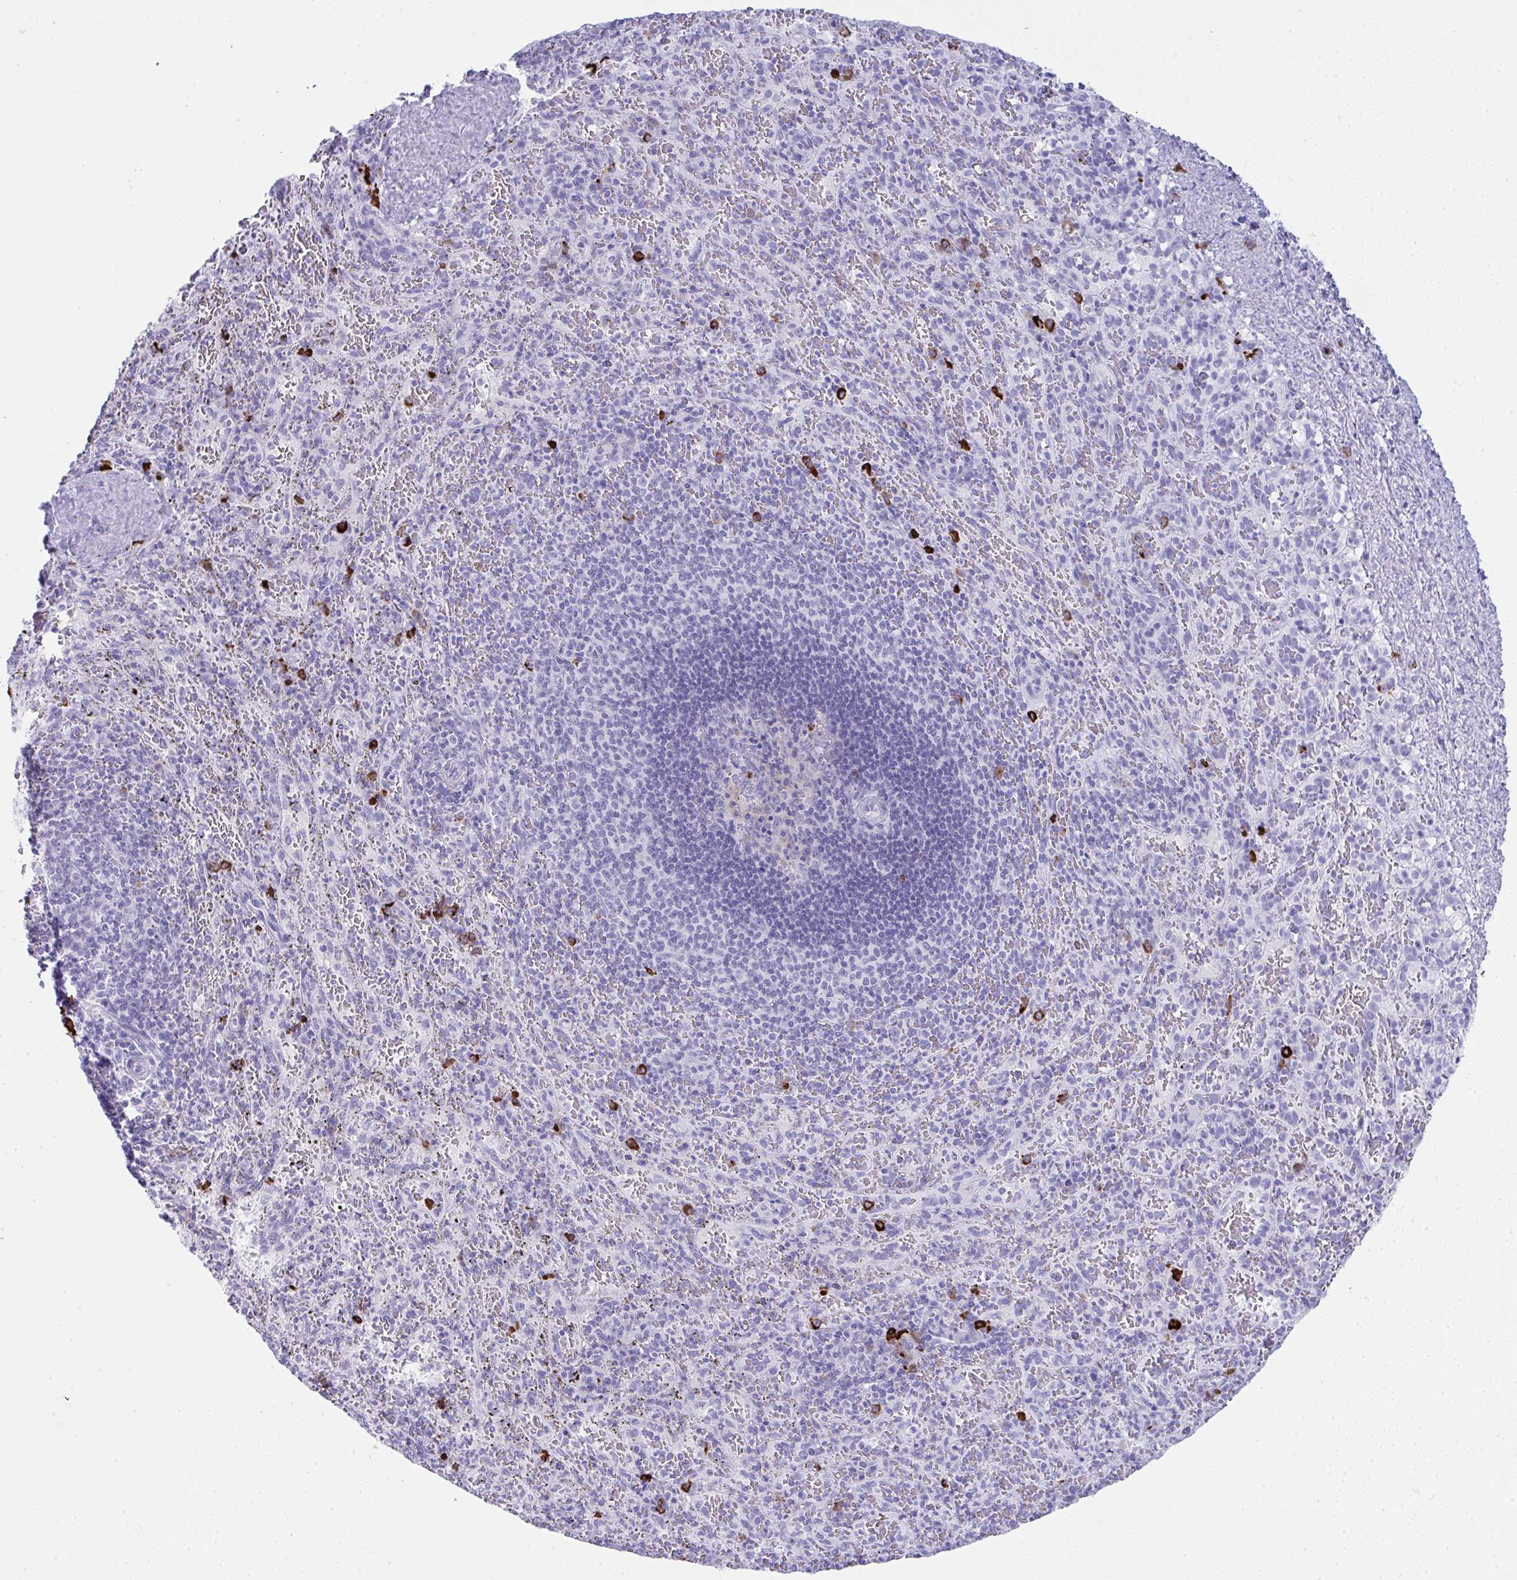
{"staining": {"intensity": "strong", "quantity": "<25%", "location": "cytoplasmic/membranous"}, "tissue": "spleen", "cell_type": "Cells in red pulp", "image_type": "normal", "snomed": [{"axis": "morphology", "description": "Normal tissue, NOS"}, {"axis": "topography", "description": "Spleen"}], "caption": "Immunohistochemistry of normal human spleen displays medium levels of strong cytoplasmic/membranous expression in approximately <25% of cells in red pulp.", "gene": "JCHAIN", "patient": {"sex": "male", "age": 57}}